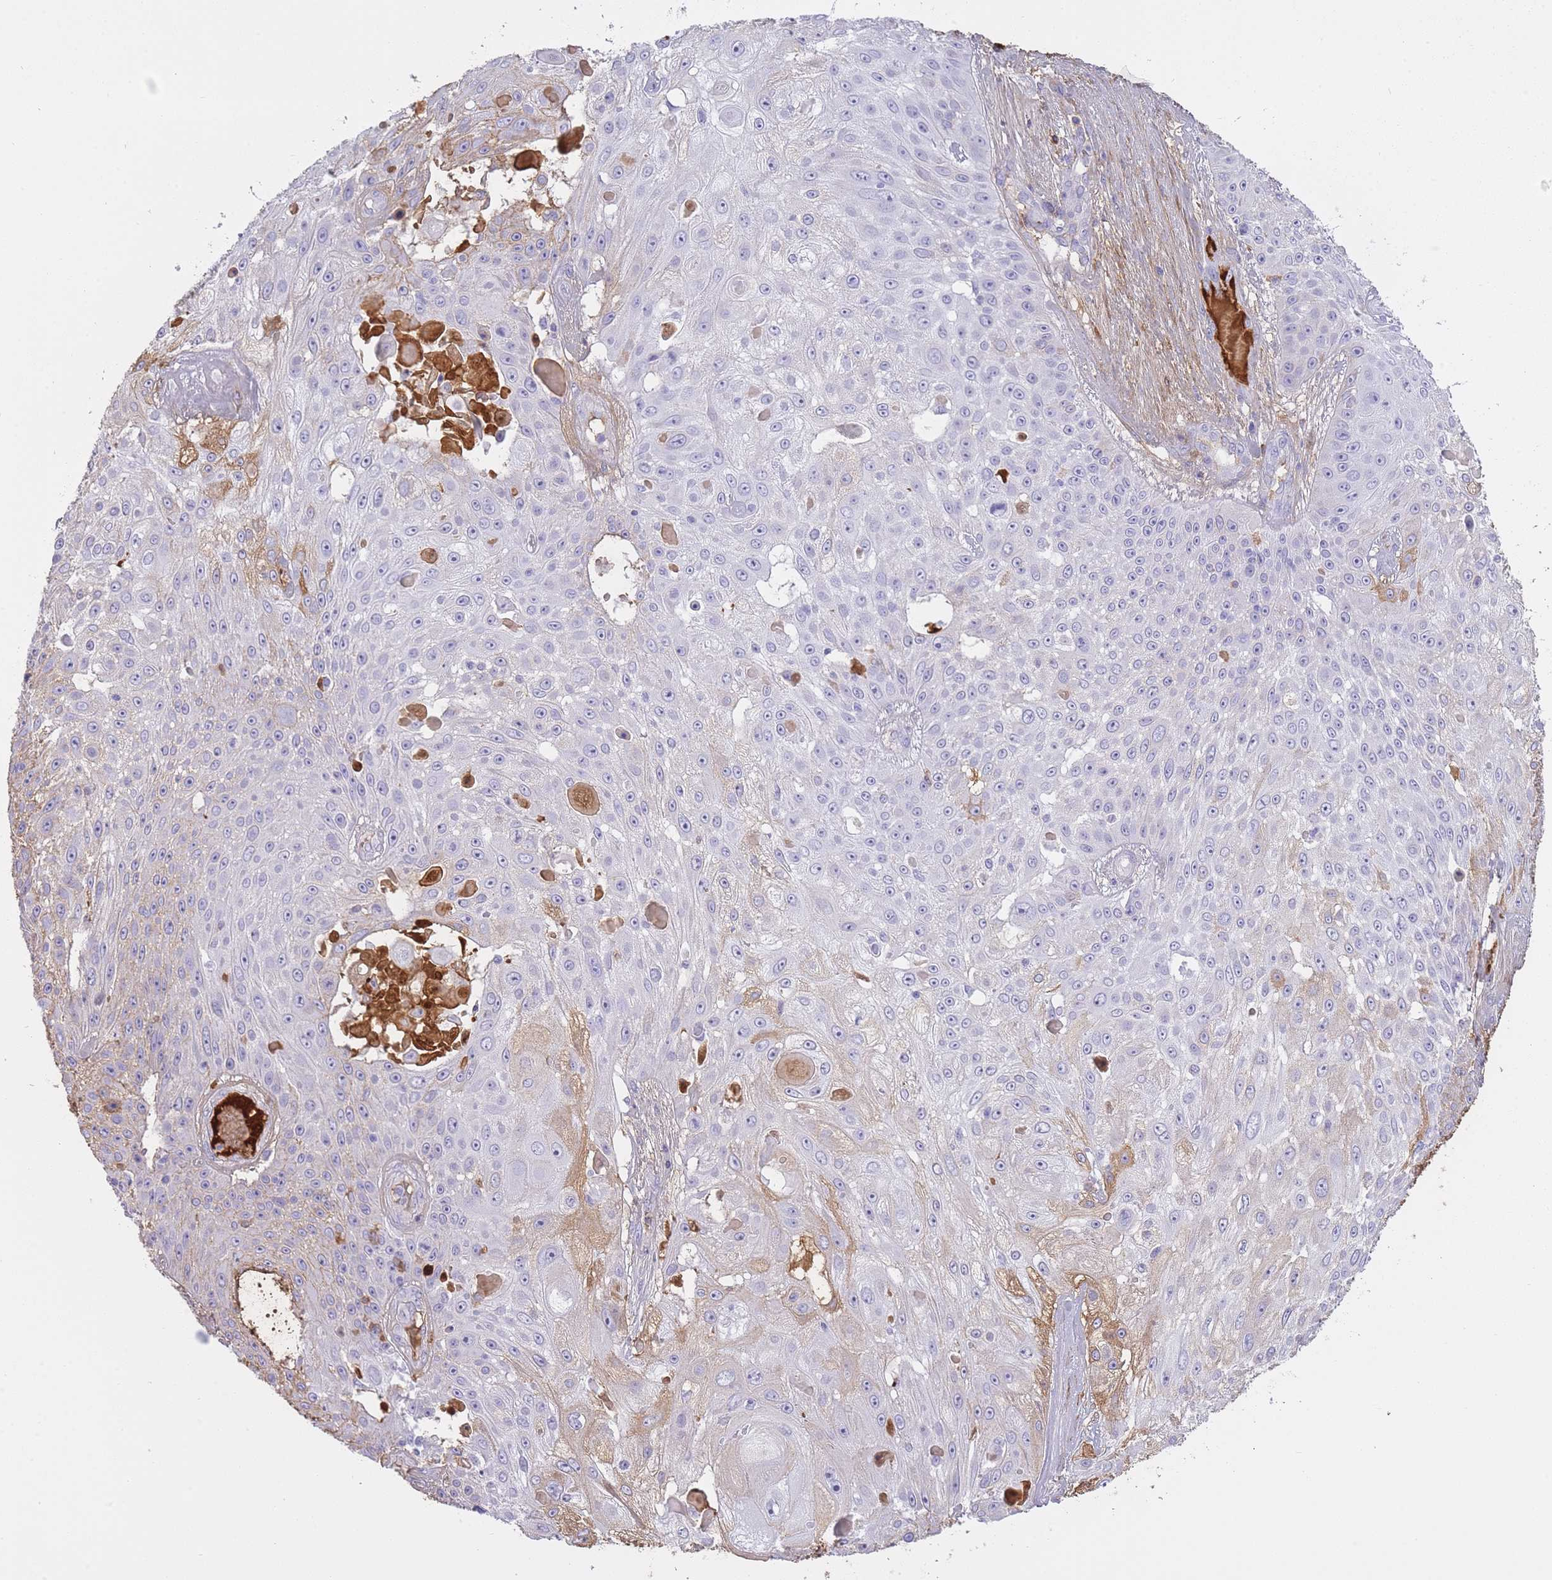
{"staining": {"intensity": "moderate", "quantity": "<25%", "location": "cytoplasmic/membranous"}, "tissue": "skin cancer", "cell_type": "Tumor cells", "image_type": "cancer", "snomed": [{"axis": "morphology", "description": "Squamous cell carcinoma, NOS"}, {"axis": "topography", "description": "Skin"}], "caption": "Immunohistochemistry (IHC) image of neoplastic tissue: human skin cancer stained using IHC reveals low levels of moderate protein expression localized specifically in the cytoplasmic/membranous of tumor cells, appearing as a cytoplasmic/membranous brown color.", "gene": "AP3S2", "patient": {"sex": "female", "age": 86}}